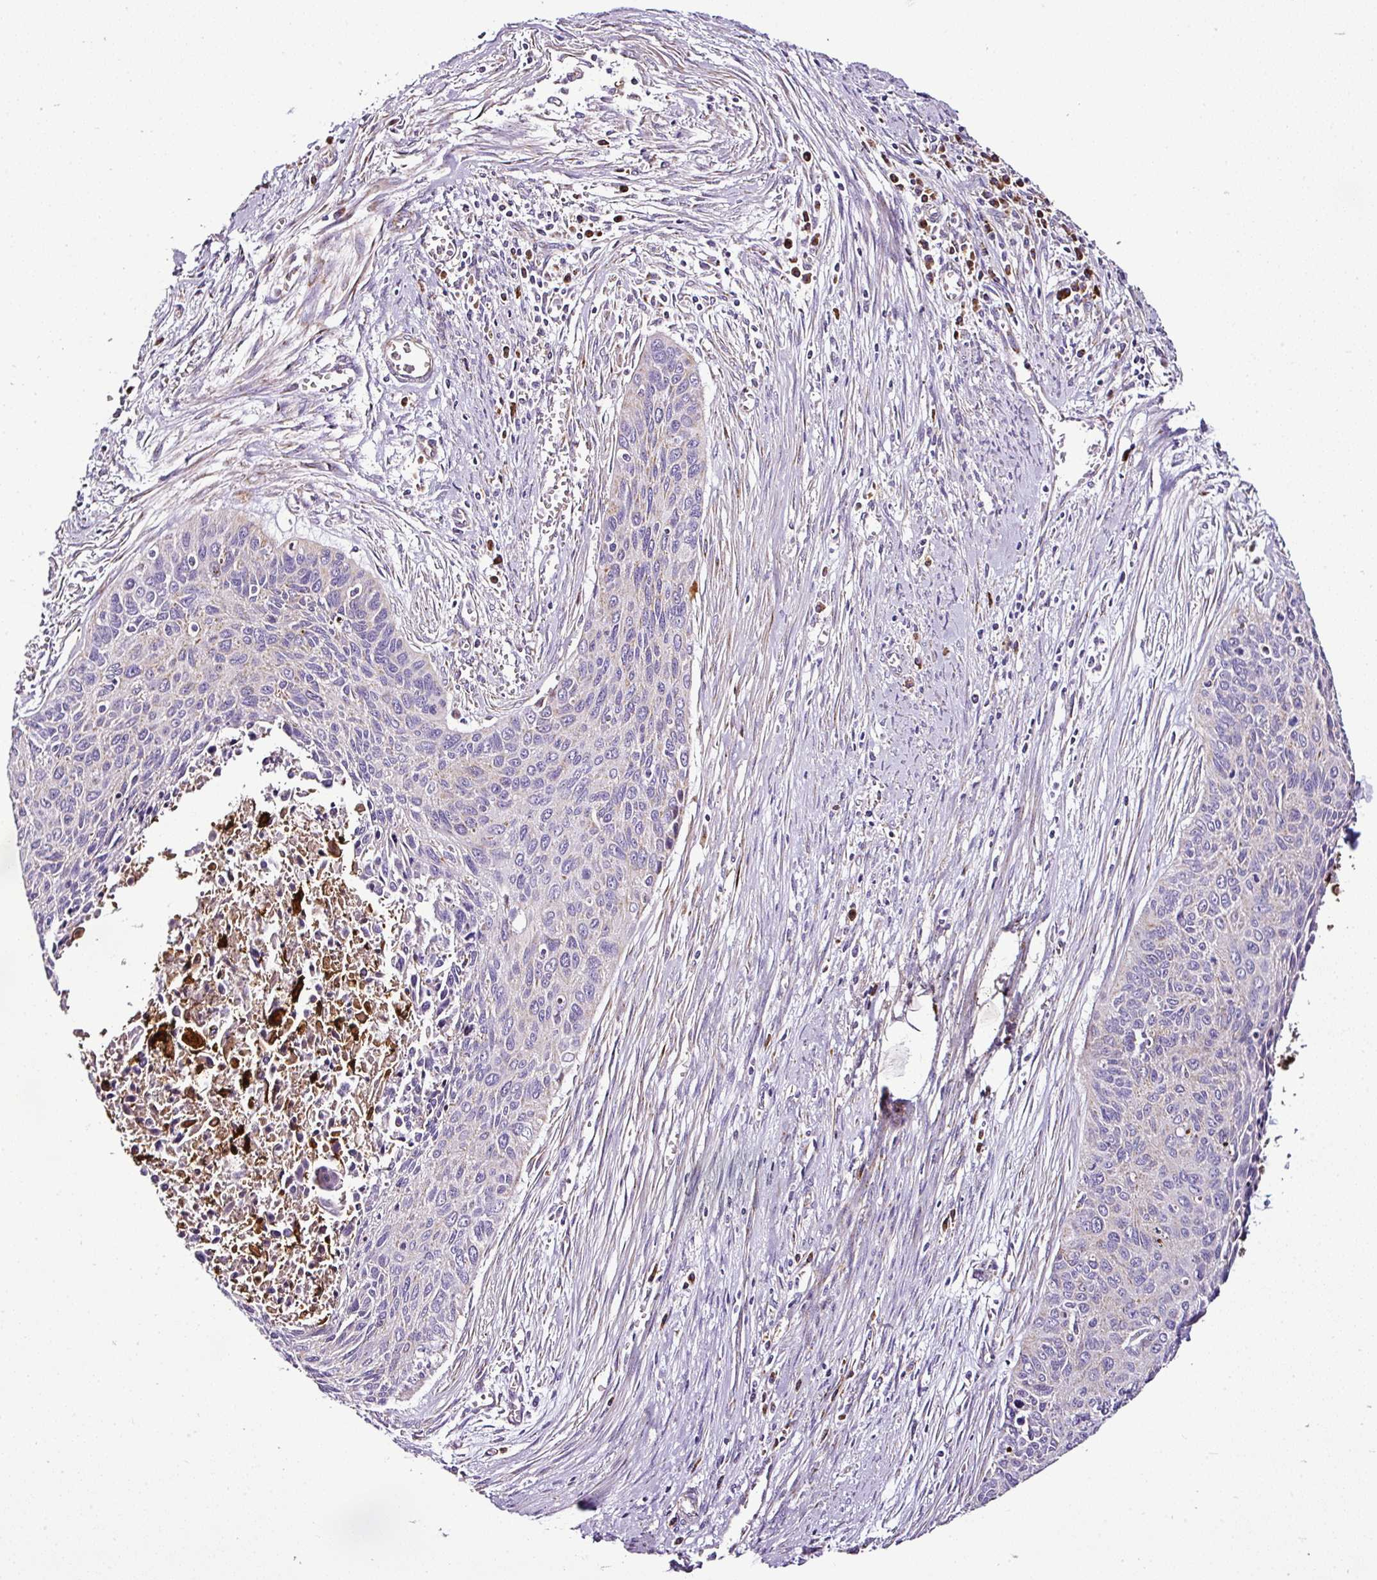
{"staining": {"intensity": "negative", "quantity": "none", "location": "none"}, "tissue": "cervical cancer", "cell_type": "Tumor cells", "image_type": "cancer", "snomed": [{"axis": "morphology", "description": "Squamous cell carcinoma, NOS"}, {"axis": "topography", "description": "Cervix"}], "caption": "The image reveals no staining of tumor cells in cervical cancer.", "gene": "DPAGT1", "patient": {"sex": "female", "age": 55}}